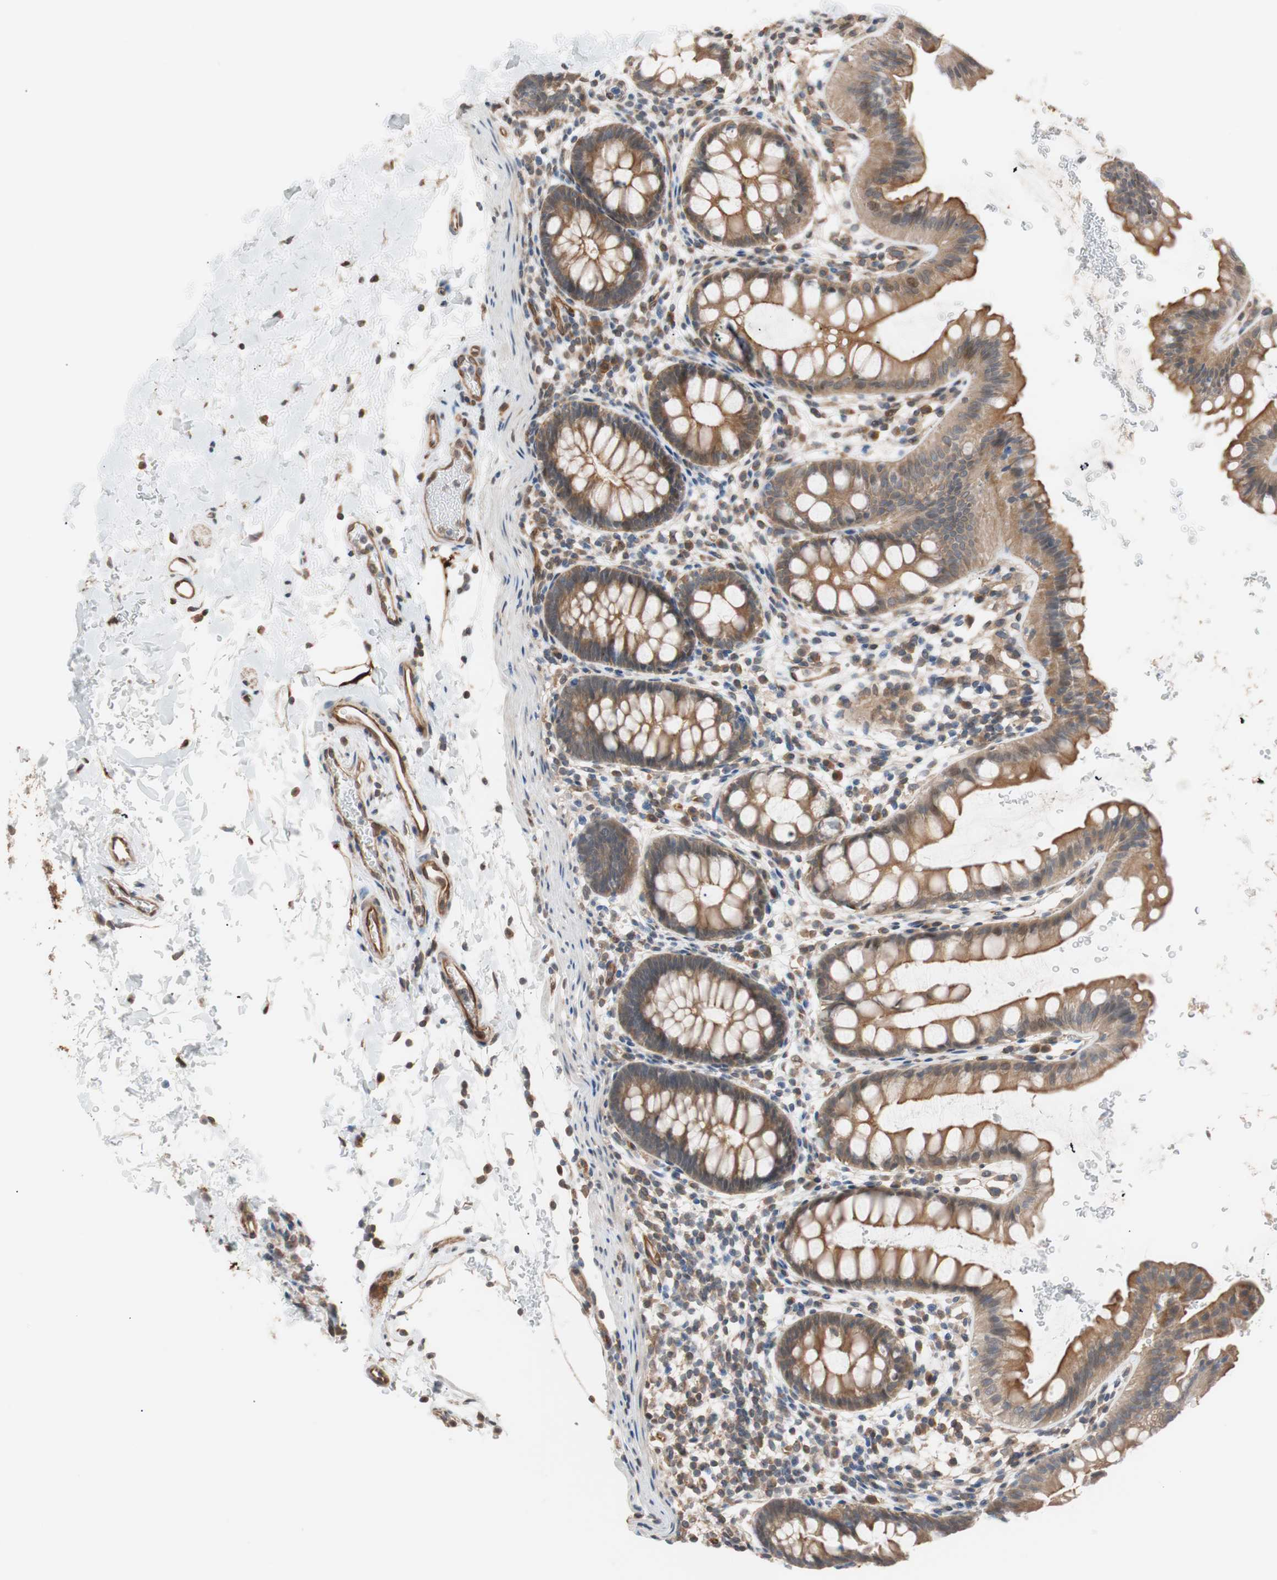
{"staining": {"intensity": "moderate", "quantity": ">75%", "location": "cytoplasmic/membranous"}, "tissue": "rectum", "cell_type": "Glandular cells", "image_type": "normal", "snomed": [{"axis": "morphology", "description": "Normal tissue, NOS"}, {"axis": "topography", "description": "Rectum"}], "caption": "Protein expression by immunohistochemistry (IHC) demonstrates moderate cytoplasmic/membranous positivity in approximately >75% of glandular cells in unremarkable rectum. (DAB = brown stain, brightfield microscopy at high magnification).", "gene": "SMG1", "patient": {"sex": "female", "age": 24}}